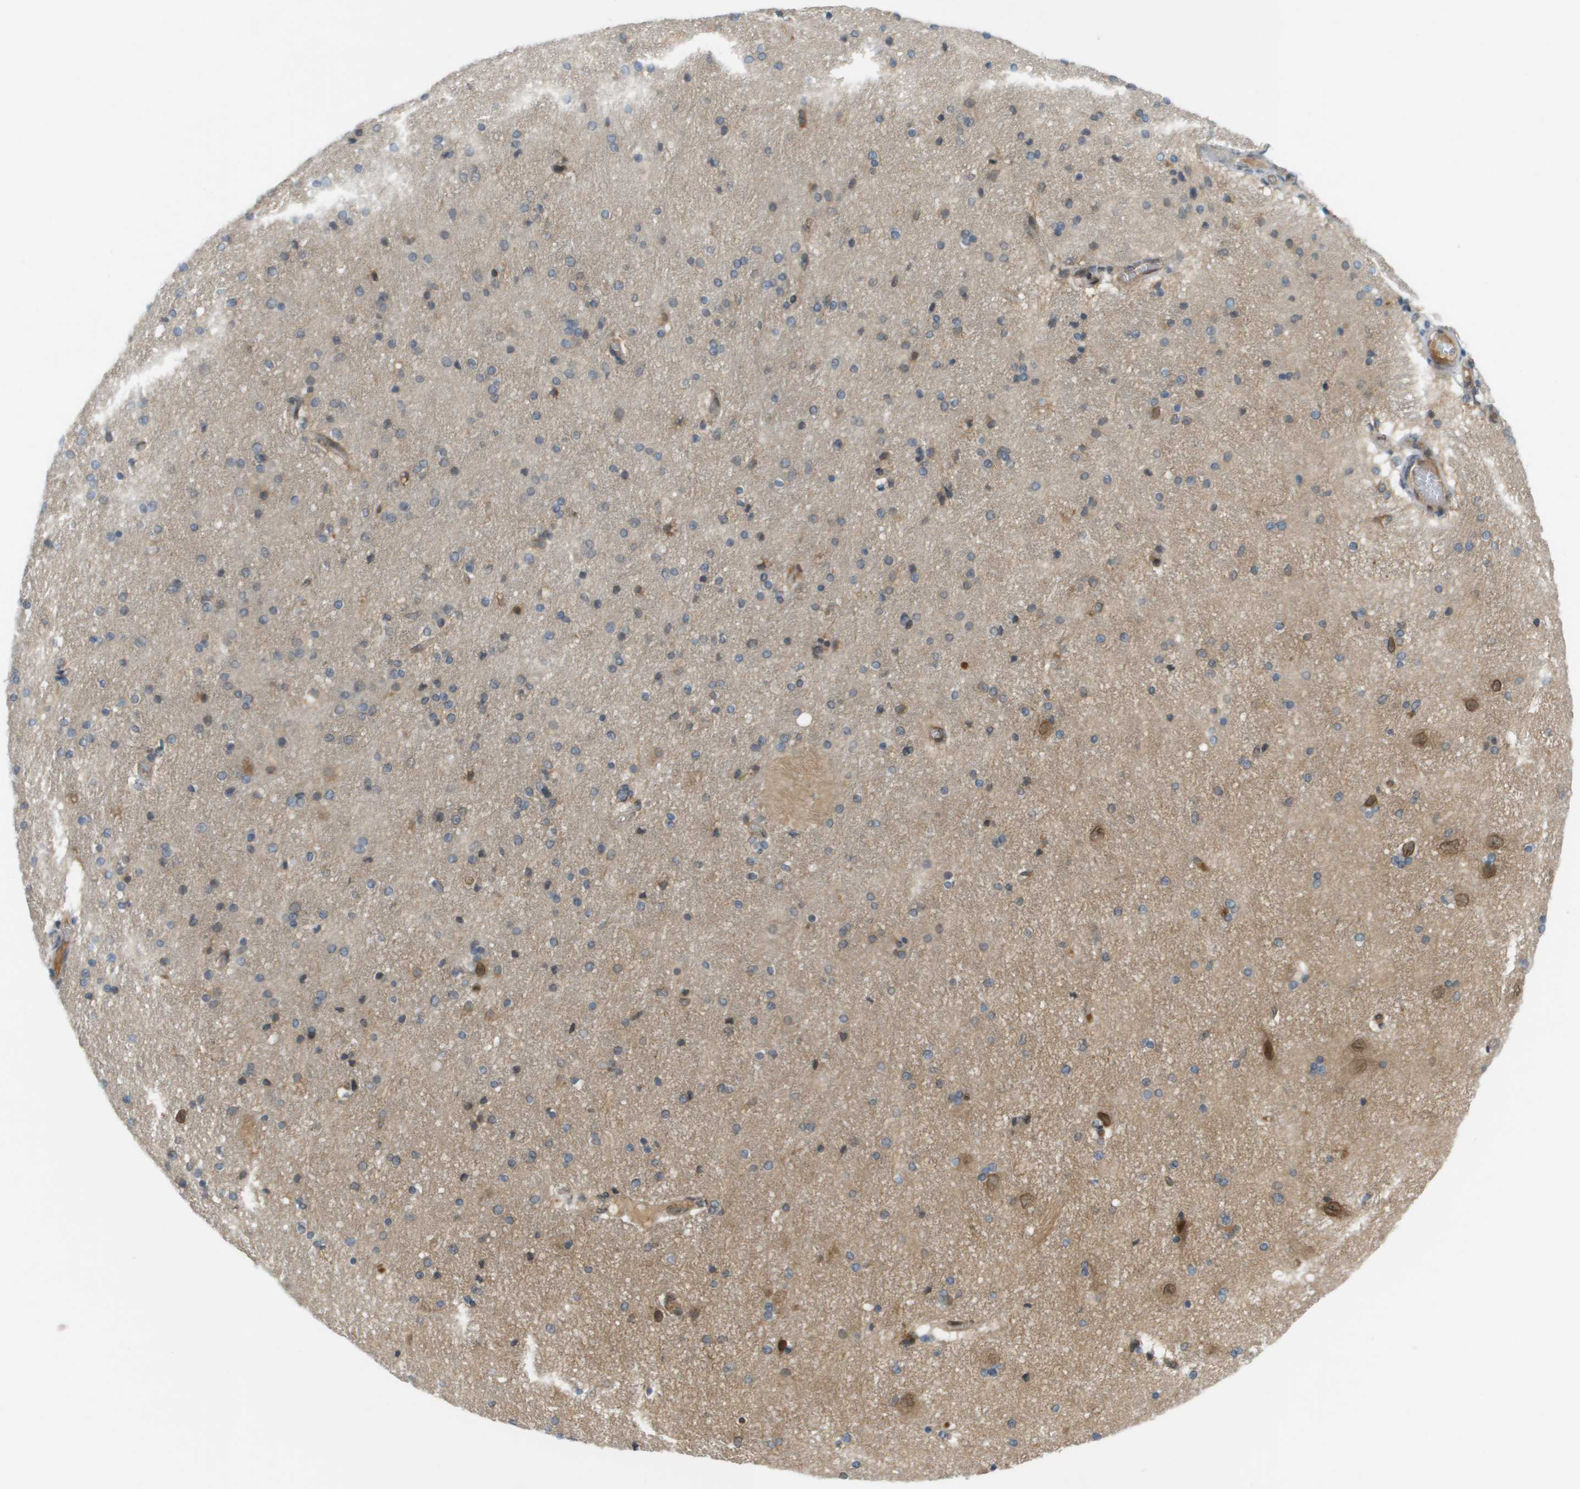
{"staining": {"intensity": "strong", "quantity": "<25%", "location": "nuclear"}, "tissue": "hippocampus", "cell_type": "Glial cells", "image_type": "normal", "snomed": [{"axis": "morphology", "description": "Normal tissue, NOS"}, {"axis": "topography", "description": "Hippocampus"}], "caption": "Protein staining by IHC shows strong nuclear staining in about <25% of glial cells in normal hippocampus.", "gene": "CACNB4", "patient": {"sex": "female", "age": 54}}